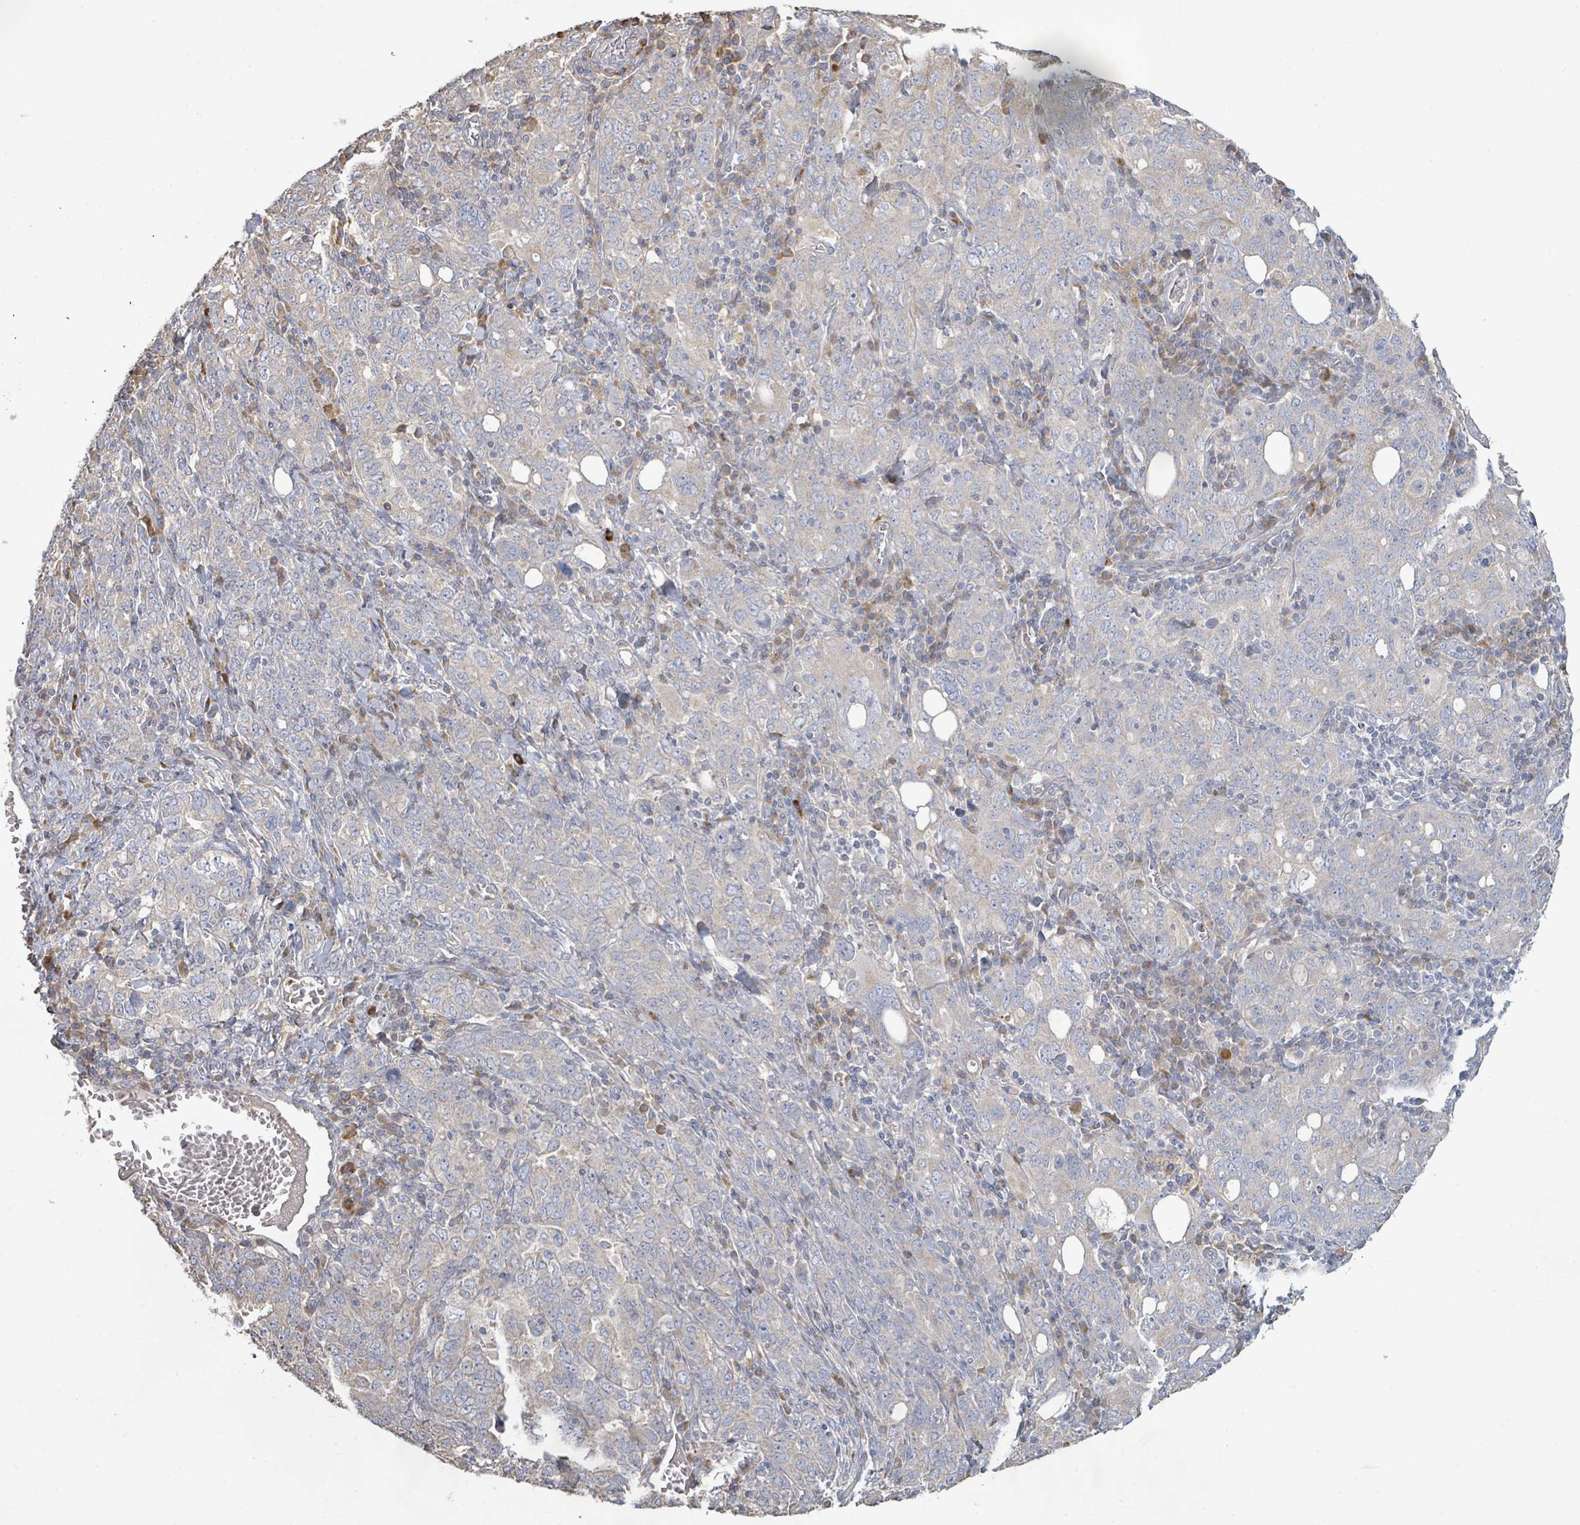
{"staining": {"intensity": "weak", "quantity": "<25%", "location": "cytoplasmic/membranous"}, "tissue": "ovarian cancer", "cell_type": "Tumor cells", "image_type": "cancer", "snomed": [{"axis": "morphology", "description": "Carcinoma, endometroid"}, {"axis": "topography", "description": "Ovary"}], "caption": "Tumor cells show no significant protein expression in ovarian cancer.", "gene": "KCNS2", "patient": {"sex": "female", "age": 62}}